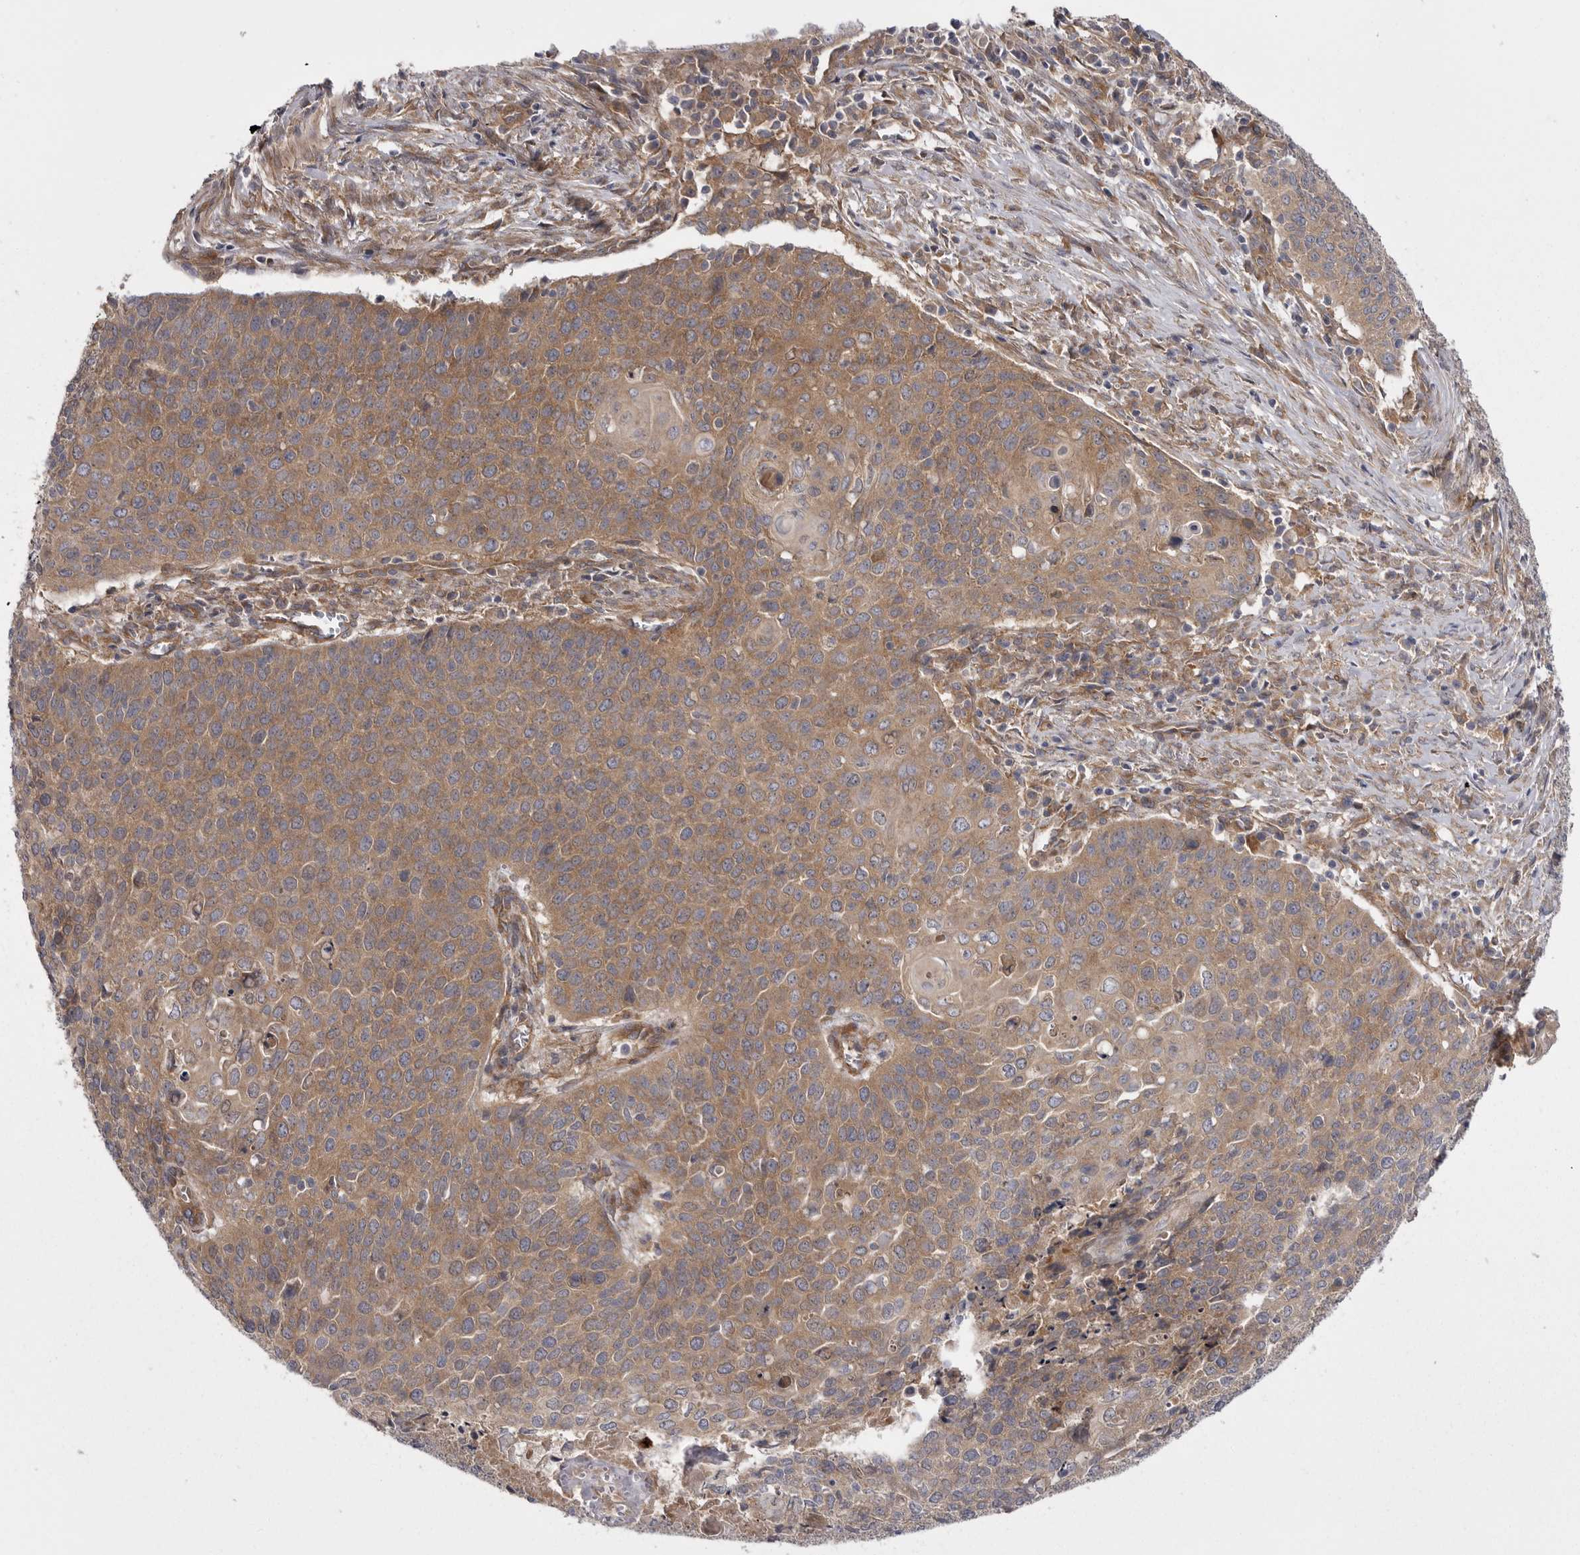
{"staining": {"intensity": "moderate", "quantity": ">75%", "location": "cytoplasmic/membranous"}, "tissue": "cervical cancer", "cell_type": "Tumor cells", "image_type": "cancer", "snomed": [{"axis": "morphology", "description": "Squamous cell carcinoma, NOS"}, {"axis": "topography", "description": "Cervix"}], "caption": "Immunohistochemistry (IHC) (DAB) staining of squamous cell carcinoma (cervical) demonstrates moderate cytoplasmic/membranous protein positivity in about >75% of tumor cells. (IHC, brightfield microscopy, high magnification).", "gene": "OSBPL9", "patient": {"sex": "female", "age": 39}}